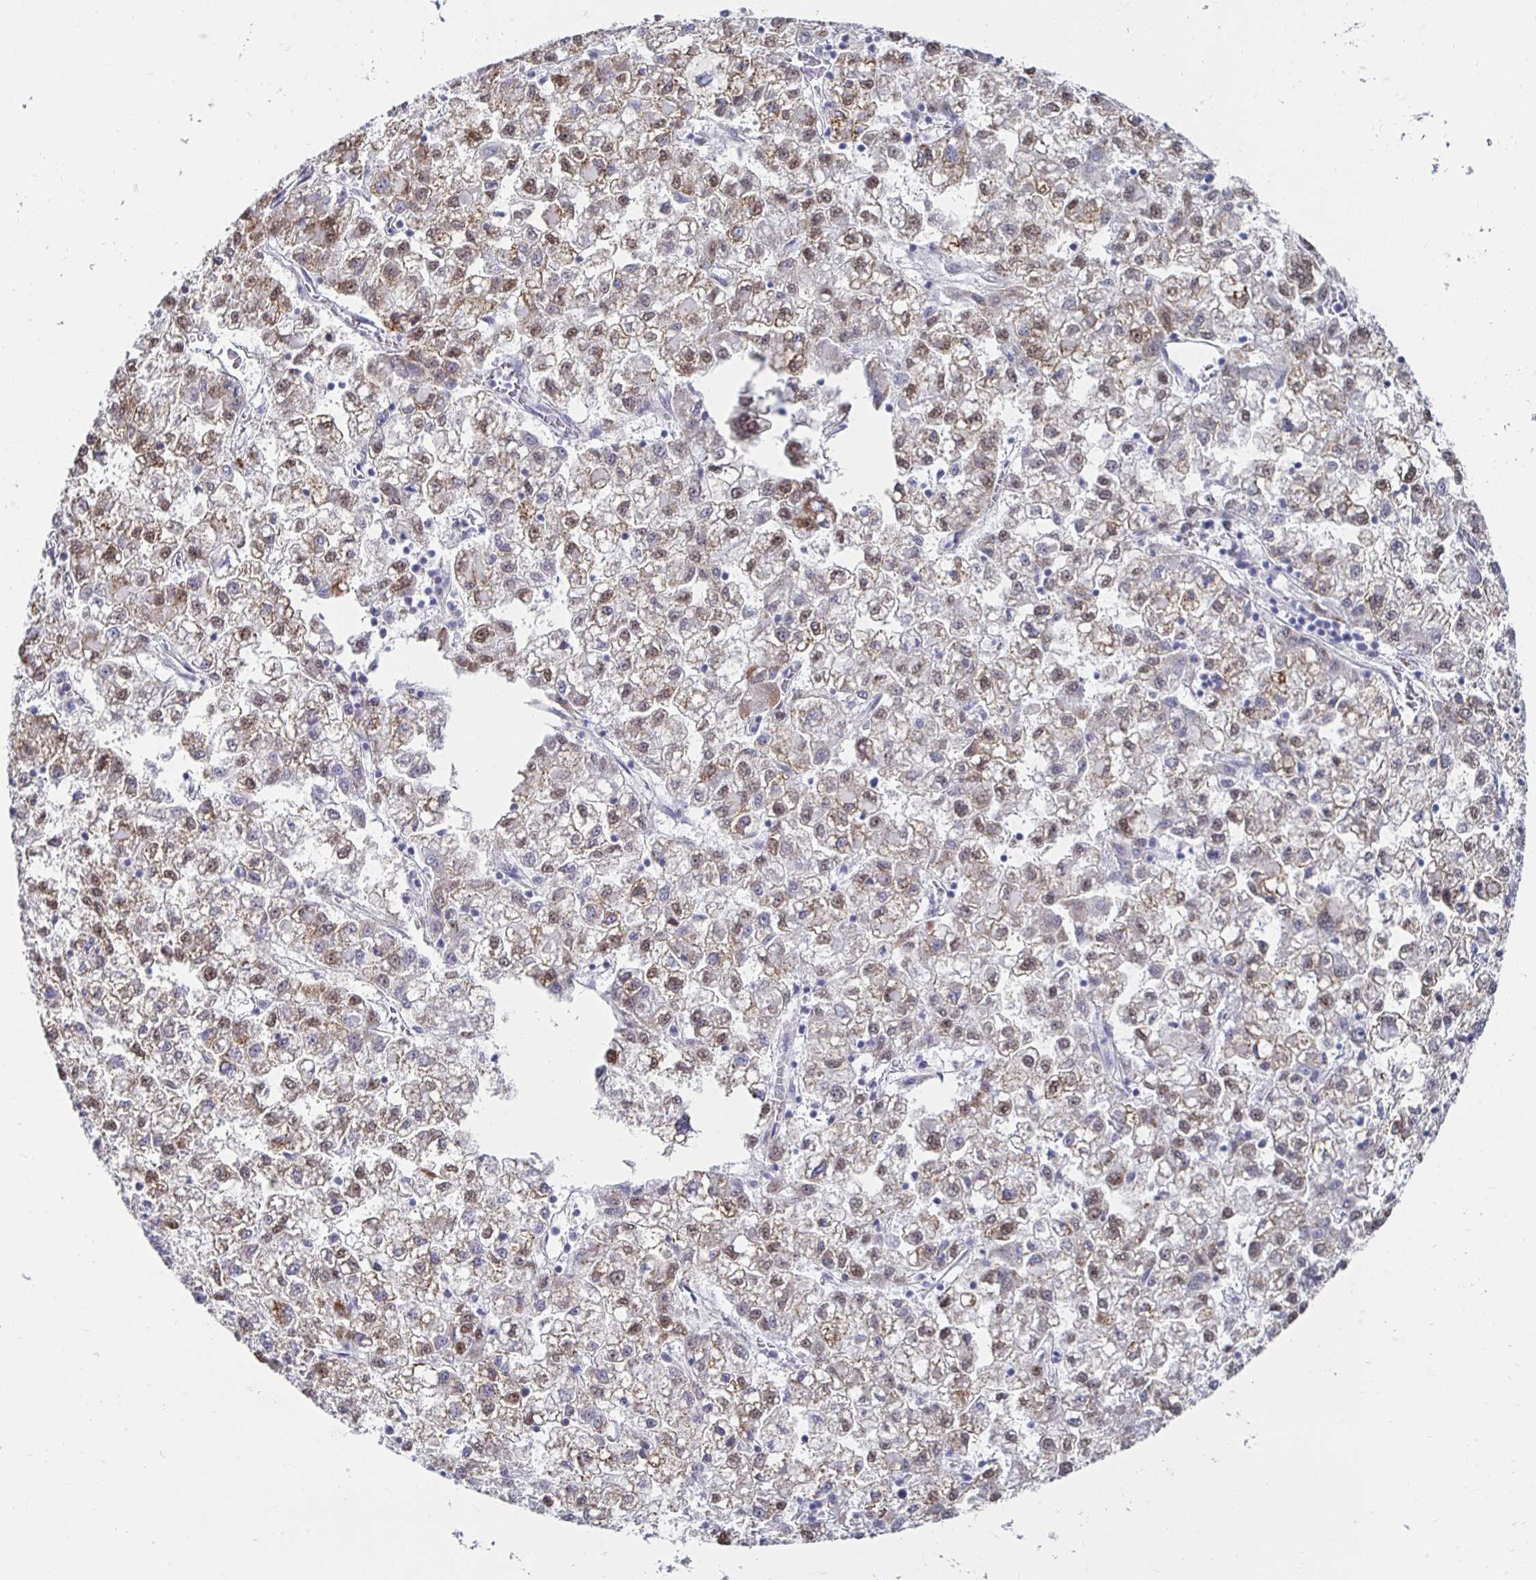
{"staining": {"intensity": "moderate", "quantity": ">75%", "location": "cytoplasmic/membranous,nuclear"}, "tissue": "liver cancer", "cell_type": "Tumor cells", "image_type": "cancer", "snomed": [{"axis": "morphology", "description": "Carcinoma, Hepatocellular, NOS"}, {"axis": "topography", "description": "Liver"}], "caption": "Moderate cytoplasmic/membranous and nuclear protein expression is identified in approximately >75% of tumor cells in liver cancer.", "gene": "NOCT", "patient": {"sex": "male", "age": 40}}